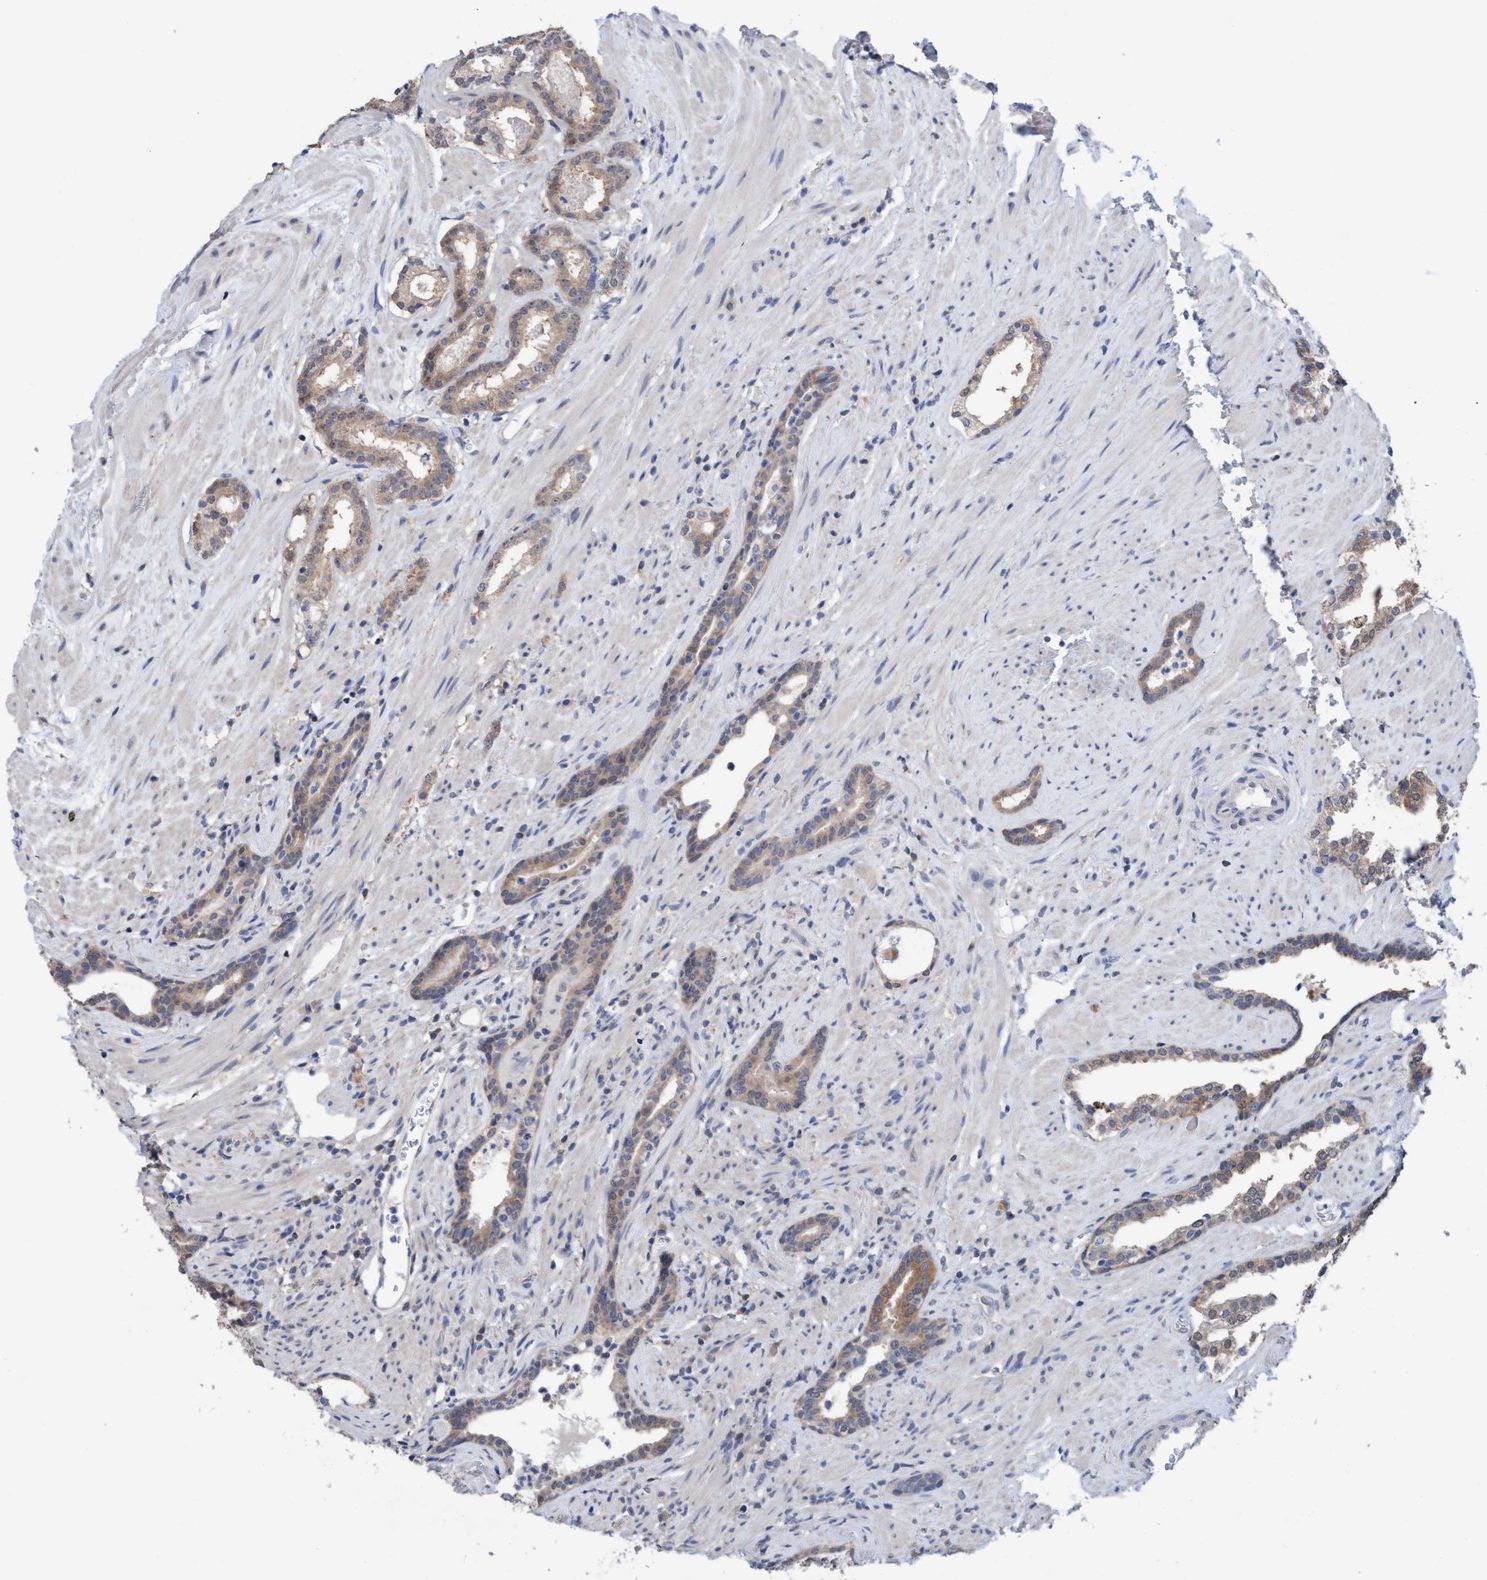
{"staining": {"intensity": "weak", "quantity": ">75%", "location": "cytoplasmic/membranous"}, "tissue": "prostate cancer", "cell_type": "Tumor cells", "image_type": "cancer", "snomed": [{"axis": "morphology", "description": "Adenocarcinoma, High grade"}, {"axis": "topography", "description": "Prostate"}], "caption": "This micrograph shows prostate cancer stained with immunohistochemistry to label a protein in brown. The cytoplasmic/membranous of tumor cells show weak positivity for the protein. Nuclei are counter-stained blue.", "gene": "GLOD4", "patient": {"sex": "male", "age": 71}}